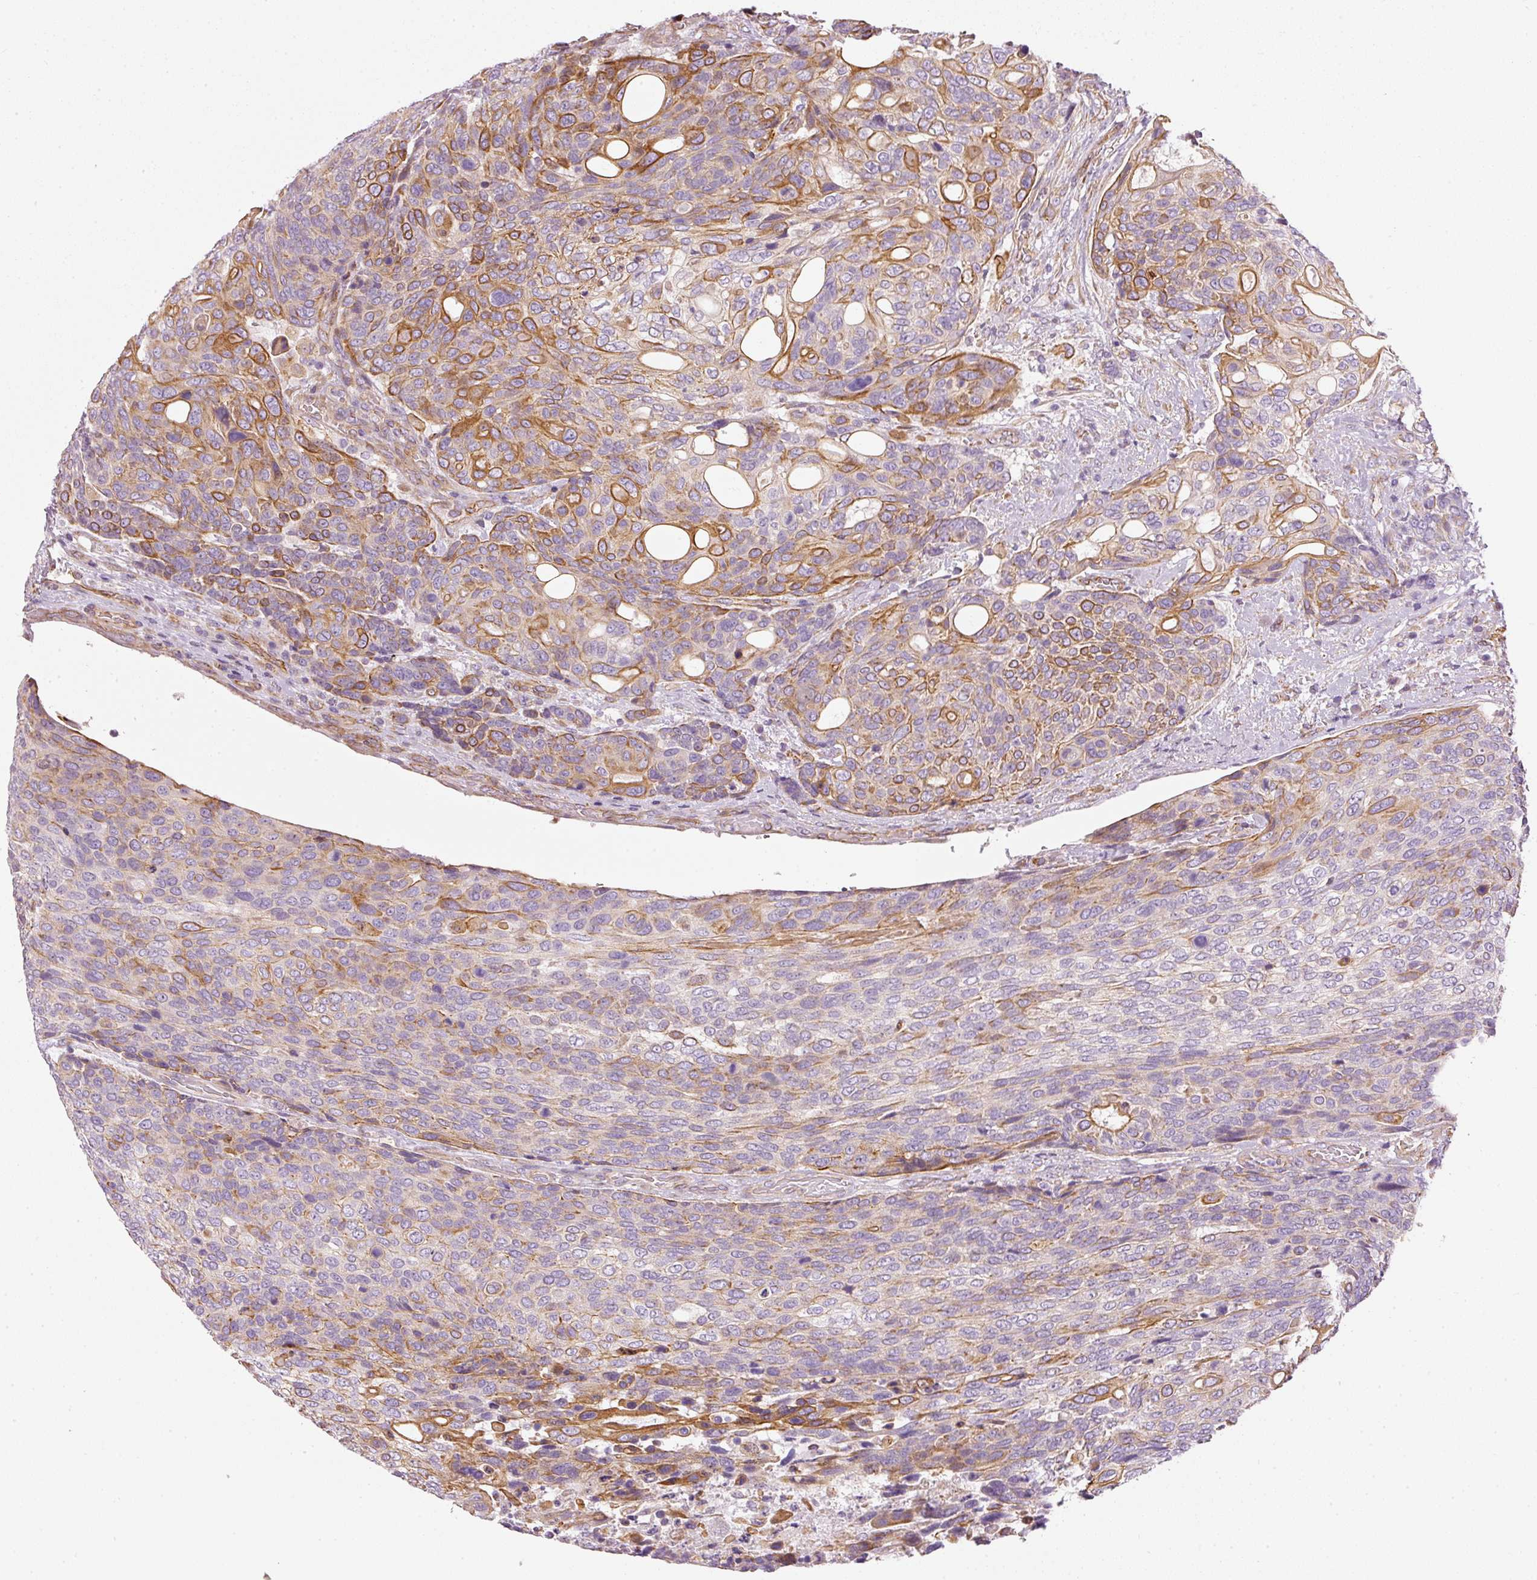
{"staining": {"intensity": "moderate", "quantity": "25%-75%", "location": "cytoplasmic/membranous"}, "tissue": "urothelial cancer", "cell_type": "Tumor cells", "image_type": "cancer", "snomed": [{"axis": "morphology", "description": "Urothelial carcinoma, High grade"}, {"axis": "topography", "description": "Urinary bladder"}], "caption": "High-grade urothelial carcinoma was stained to show a protein in brown. There is medium levels of moderate cytoplasmic/membranous positivity in about 25%-75% of tumor cells.", "gene": "OSR2", "patient": {"sex": "female", "age": 70}}